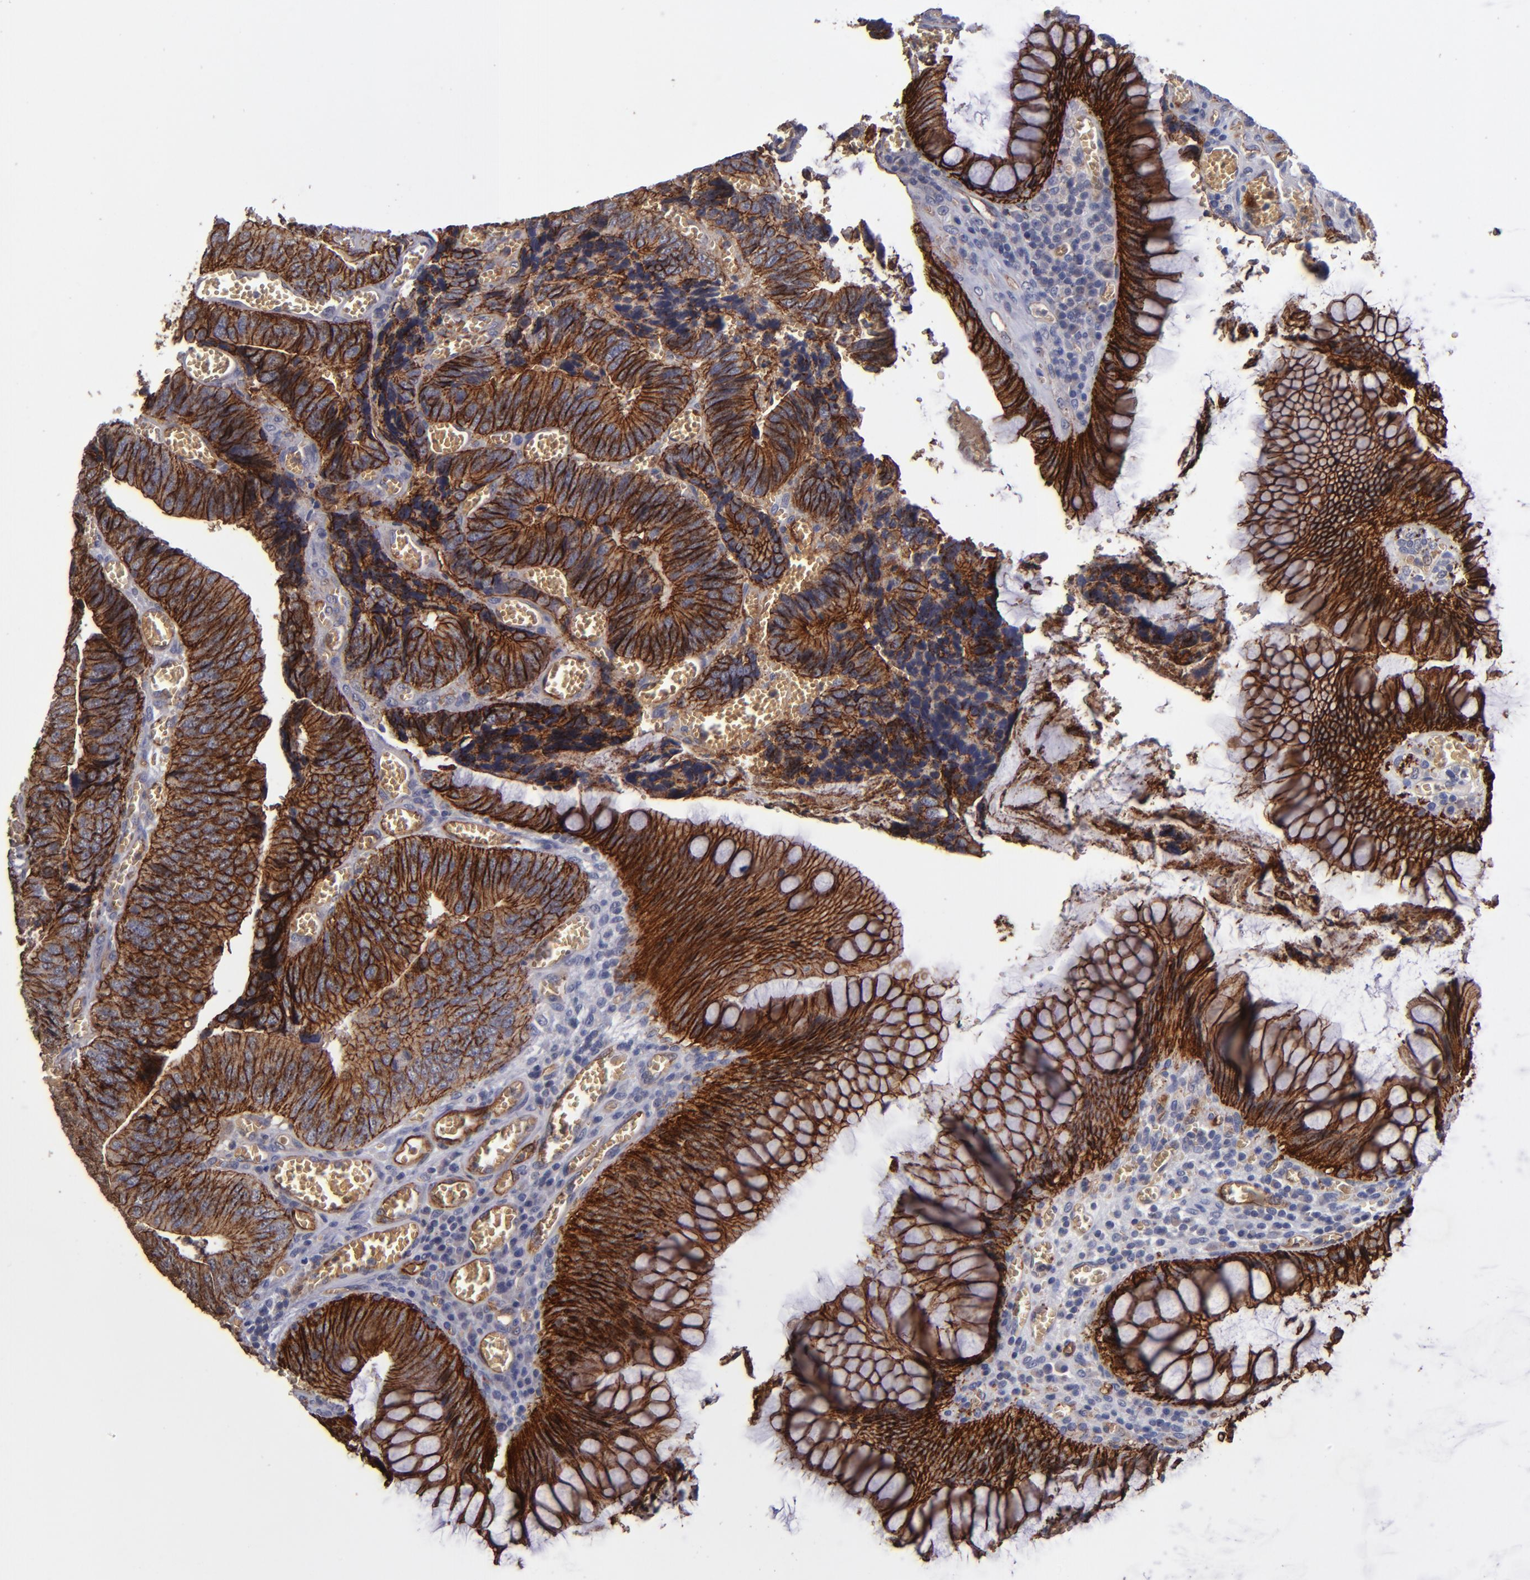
{"staining": {"intensity": "strong", "quantity": ">75%", "location": "cytoplasmic/membranous"}, "tissue": "colorectal cancer", "cell_type": "Tumor cells", "image_type": "cancer", "snomed": [{"axis": "morphology", "description": "Adenocarcinoma, NOS"}, {"axis": "topography", "description": "Colon"}], "caption": "Tumor cells display high levels of strong cytoplasmic/membranous staining in approximately >75% of cells in human colorectal cancer.", "gene": "CLDN5", "patient": {"sex": "male", "age": 72}}